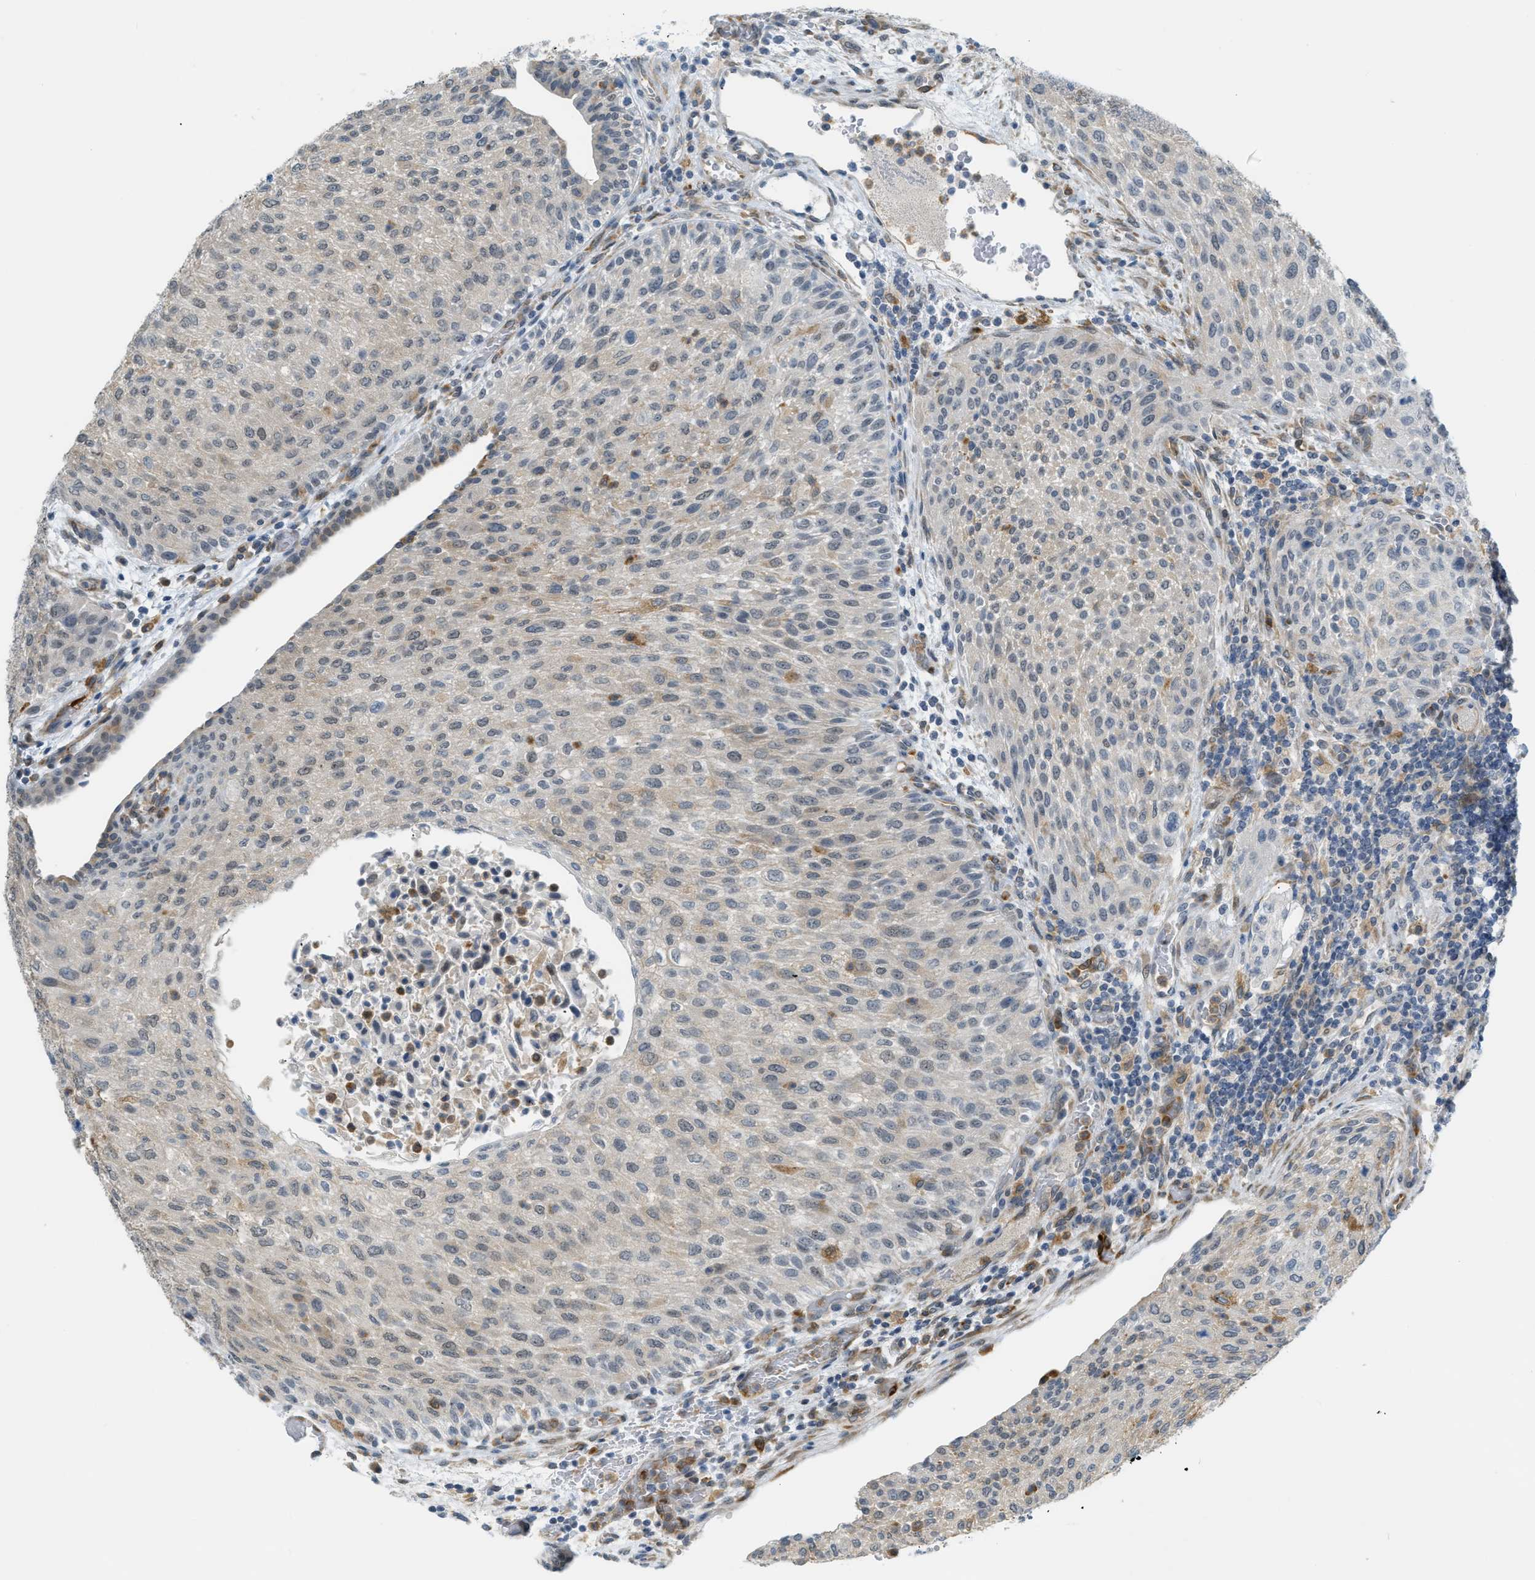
{"staining": {"intensity": "moderate", "quantity": "<25%", "location": "cytoplasmic/membranous"}, "tissue": "urothelial cancer", "cell_type": "Tumor cells", "image_type": "cancer", "snomed": [{"axis": "morphology", "description": "Urothelial carcinoma, Low grade"}, {"axis": "morphology", "description": "Urothelial carcinoma, High grade"}, {"axis": "topography", "description": "Urinary bladder"}], "caption": "The photomicrograph exhibits a brown stain indicating the presence of a protein in the cytoplasmic/membranous of tumor cells in urothelial carcinoma (high-grade). (Stains: DAB (3,3'-diaminobenzidine) in brown, nuclei in blue, Microscopy: brightfield microscopy at high magnification).", "gene": "ZNF408", "patient": {"sex": "male", "age": 35}}